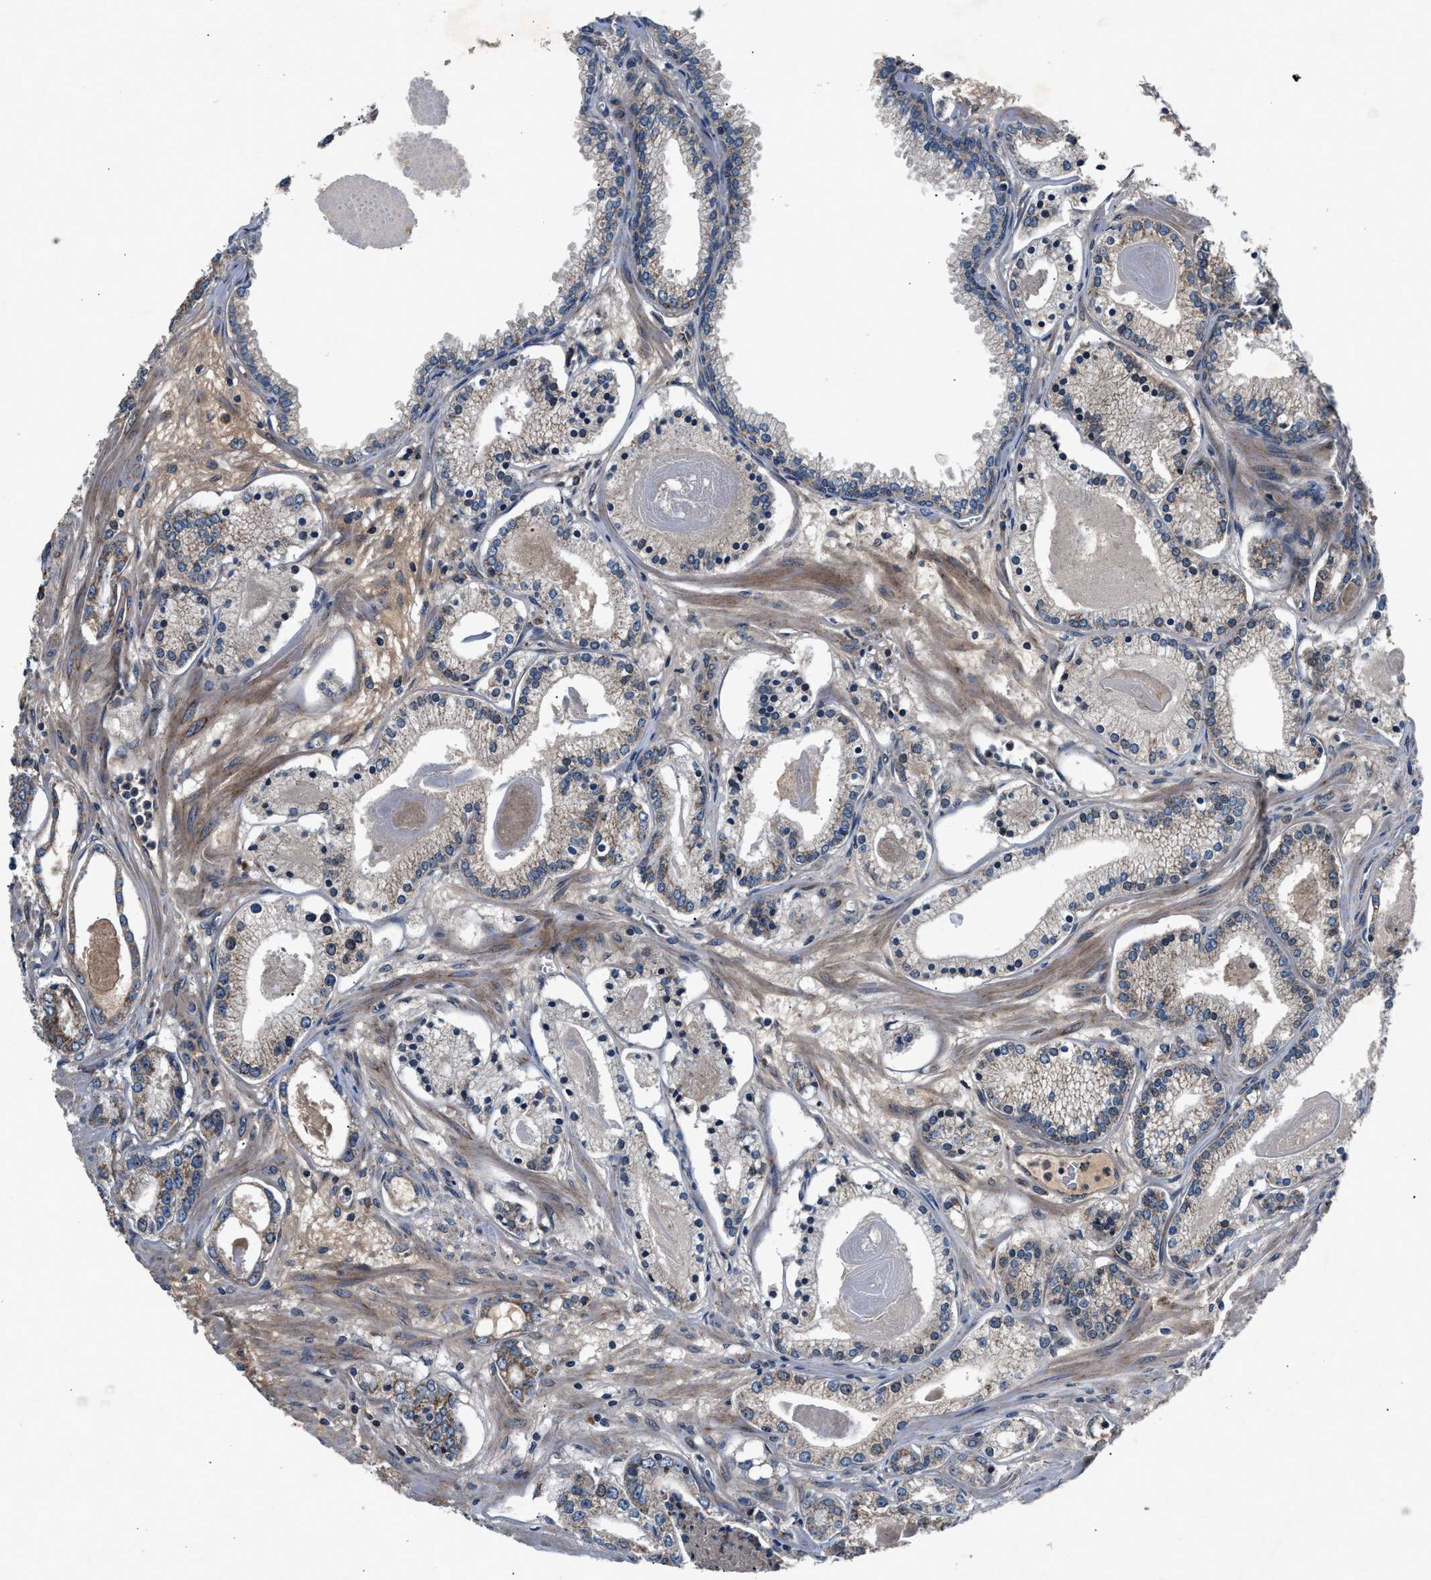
{"staining": {"intensity": "weak", "quantity": "<25%", "location": "cytoplasmic/membranous"}, "tissue": "prostate cancer", "cell_type": "Tumor cells", "image_type": "cancer", "snomed": [{"axis": "morphology", "description": "Adenocarcinoma, Low grade"}, {"axis": "topography", "description": "Prostate"}], "caption": "High magnification brightfield microscopy of prostate adenocarcinoma (low-grade) stained with DAB (3,3'-diaminobenzidine) (brown) and counterstained with hematoxylin (blue): tumor cells show no significant positivity.", "gene": "IMMT", "patient": {"sex": "male", "age": 59}}